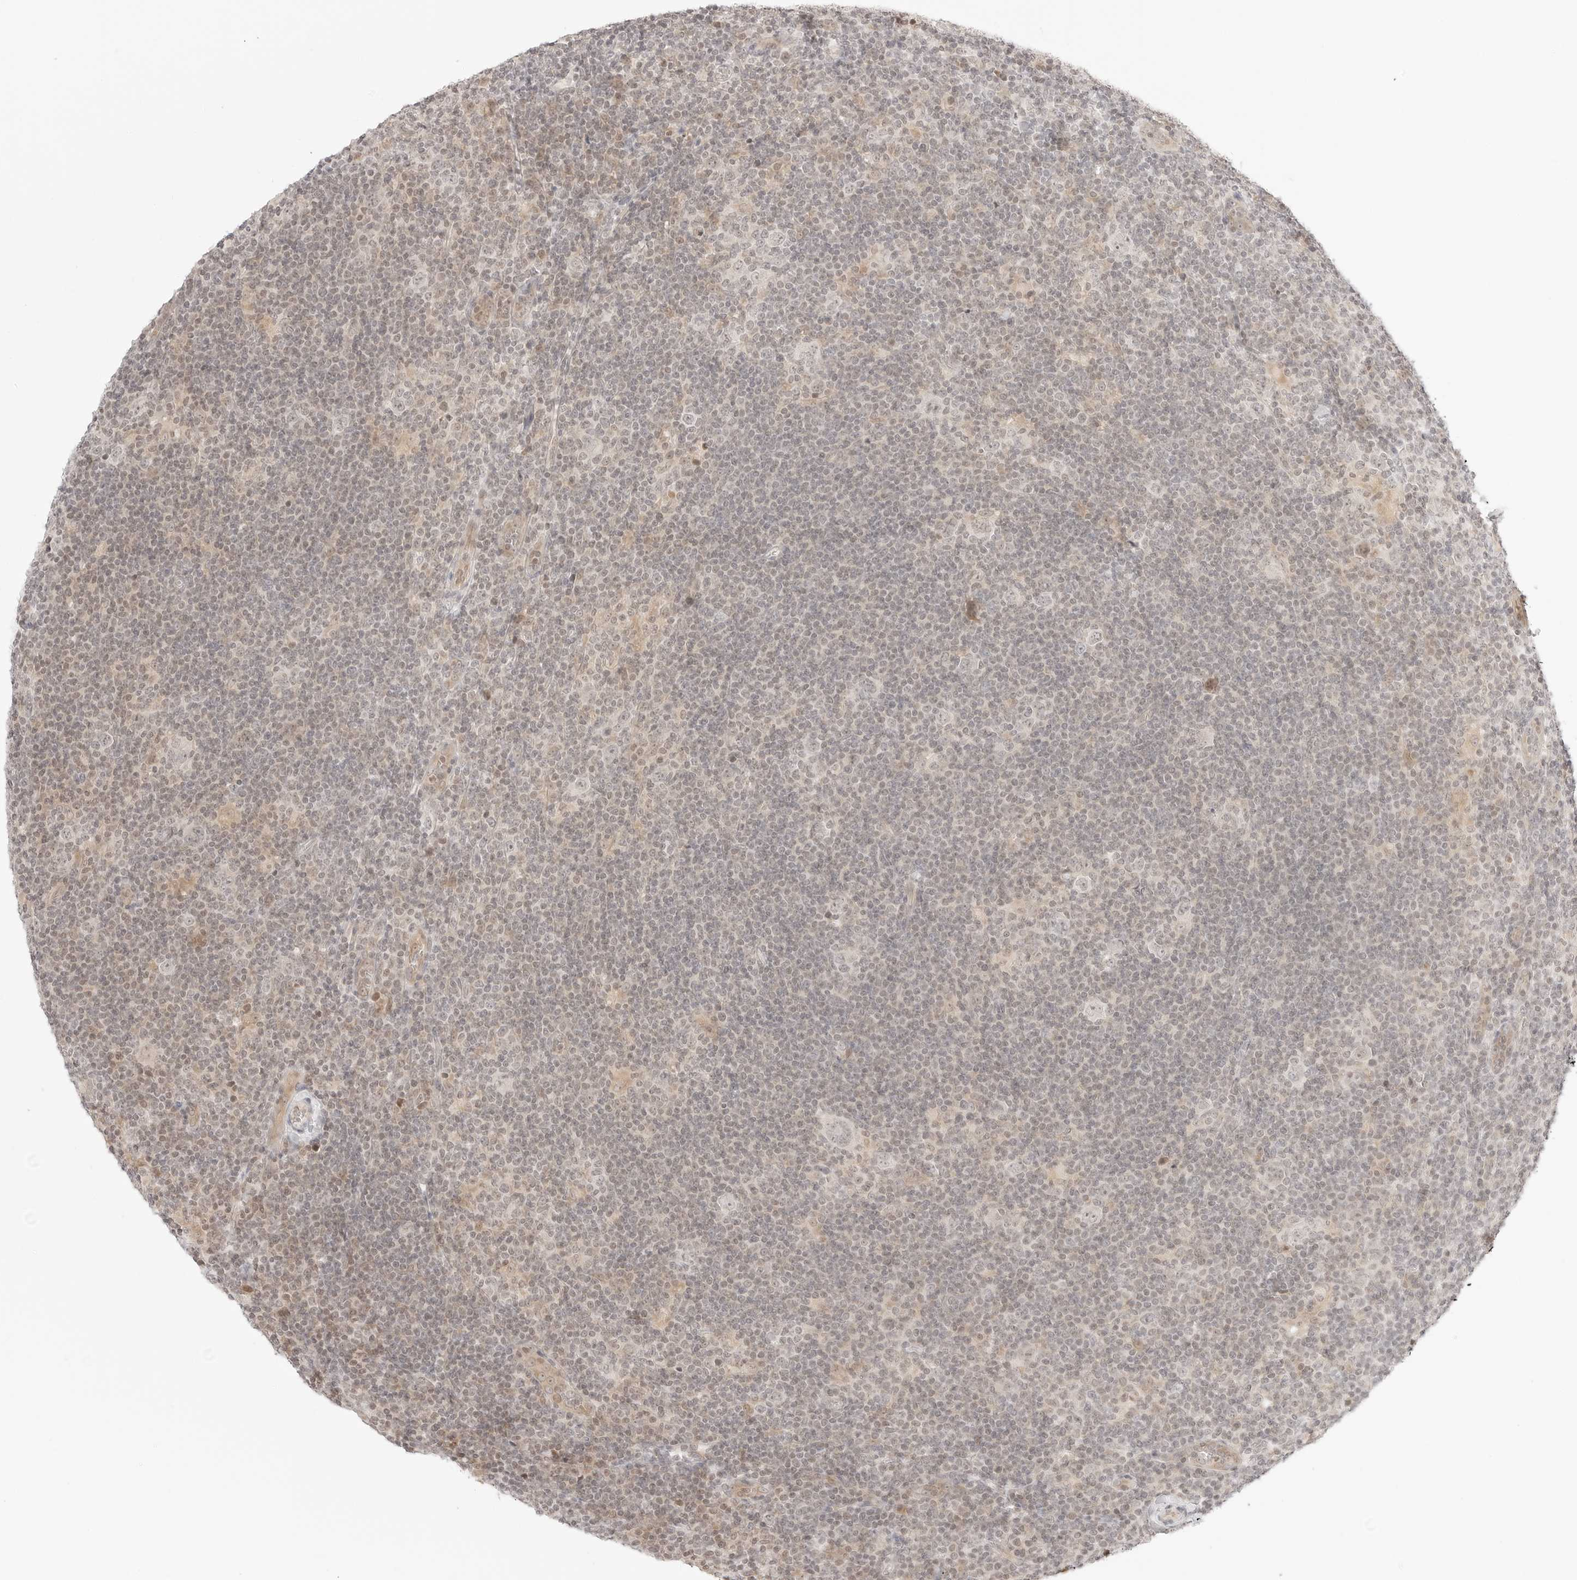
{"staining": {"intensity": "negative", "quantity": "none", "location": "none"}, "tissue": "lymphoma", "cell_type": "Tumor cells", "image_type": "cancer", "snomed": [{"axis": "morphology", "description": "Hodgkin's disease, NOS"}, {"axis": "topography", "description": "Lymph node"}], "caption": "Tumor cells are negative for brown protein staining in lymphoma.", "gene": "RPS6KL1", "patient": {"sex": "female", "age": 57}}